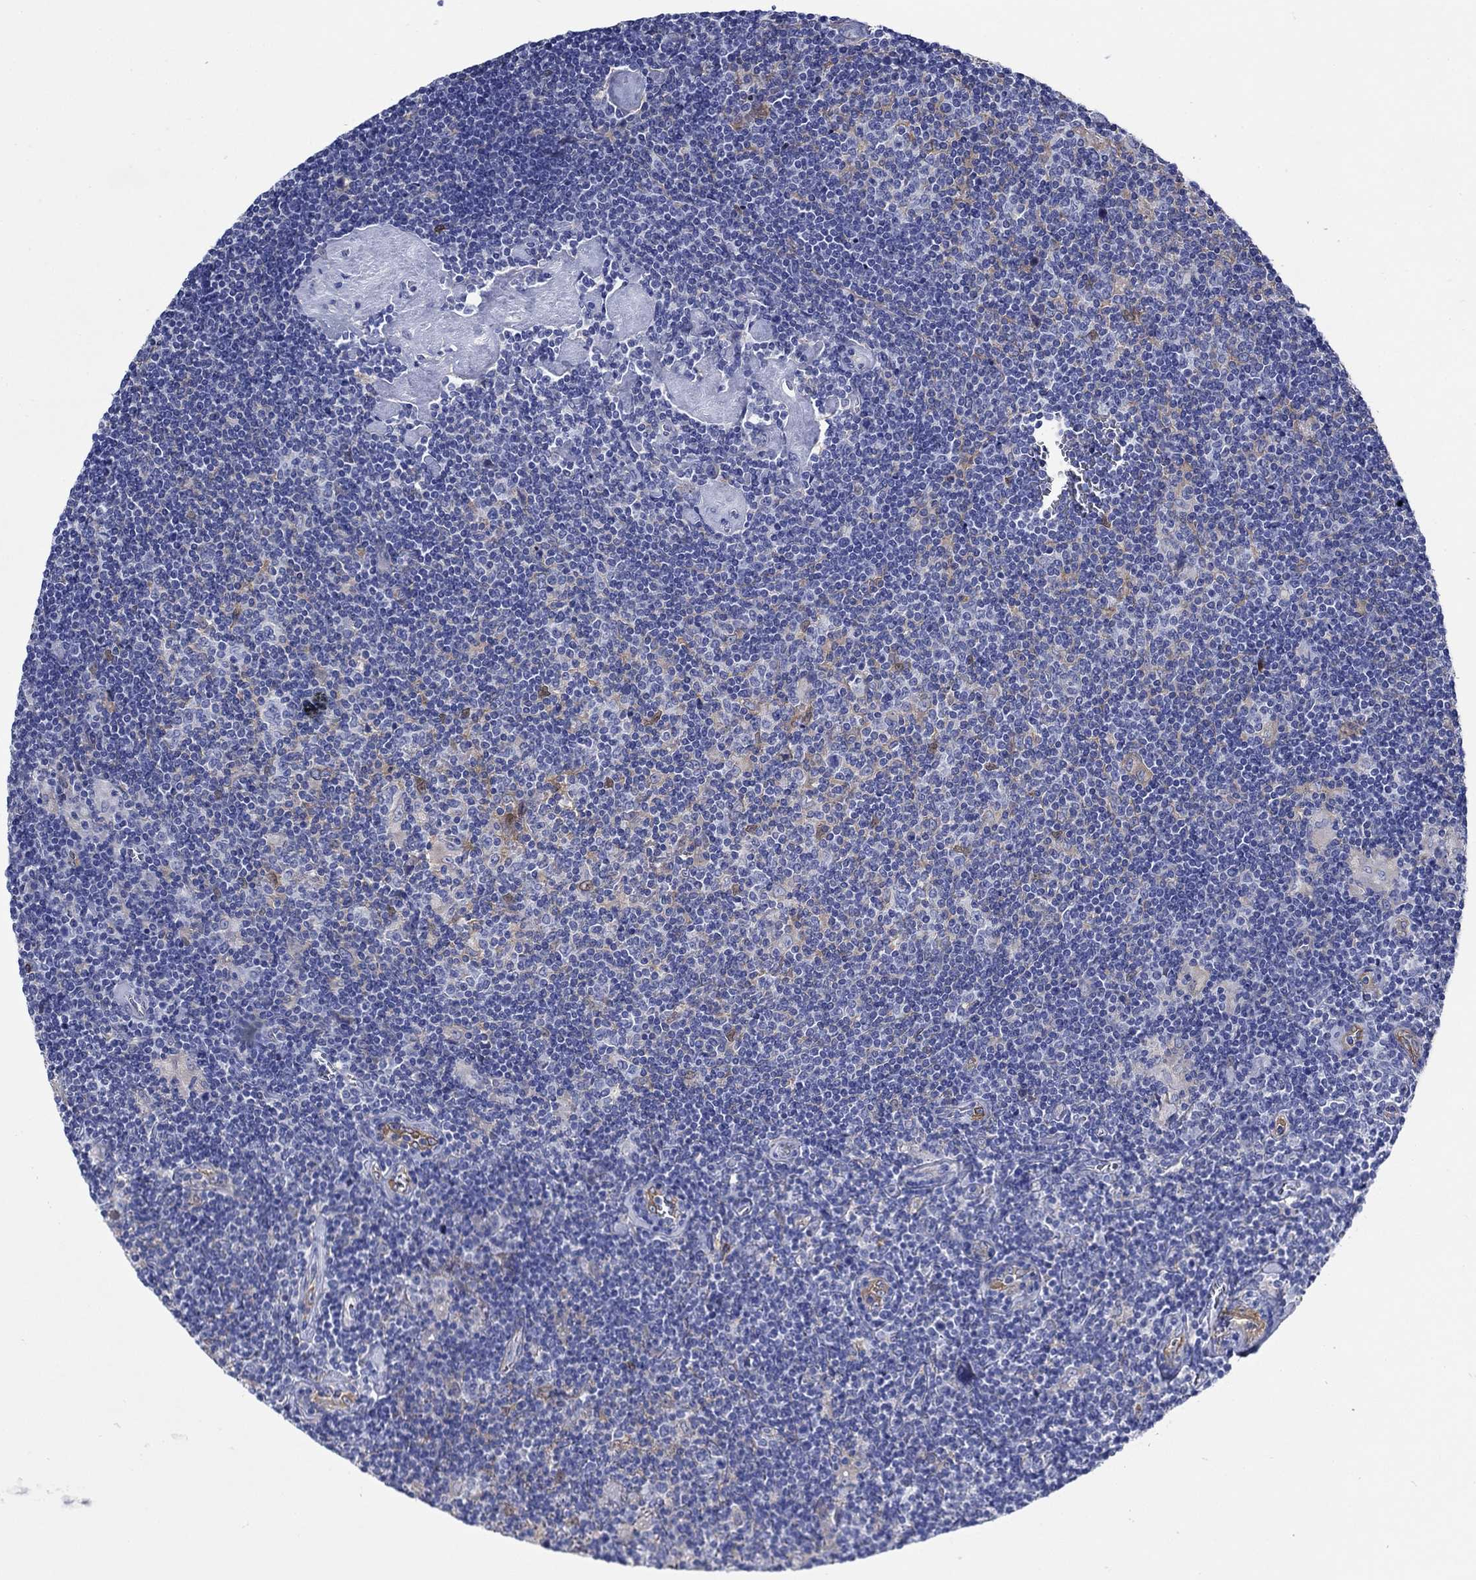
{"staining": {"intensity": "weak", "quantity": "25%-75%", "location": "cytoplasmic/membranous"}, "tissue": "lymphoma", "cell_type": "Tumor cells", "image_type": "cancer", "snomed": [{"axis": "morphology", "description": "Hodgkin's disease, NOS"}, {"axis": "topography", "description": "Lymph node"}], "caption": "Hodgkin's disease tissue demonstrates weak cytoplasmic/membranous expression in about 25%-75% of tumor cells, visualized by immunohistochemistry.", "gene": "TRIM16", "patient": {"sex": "male", "age": 40}}